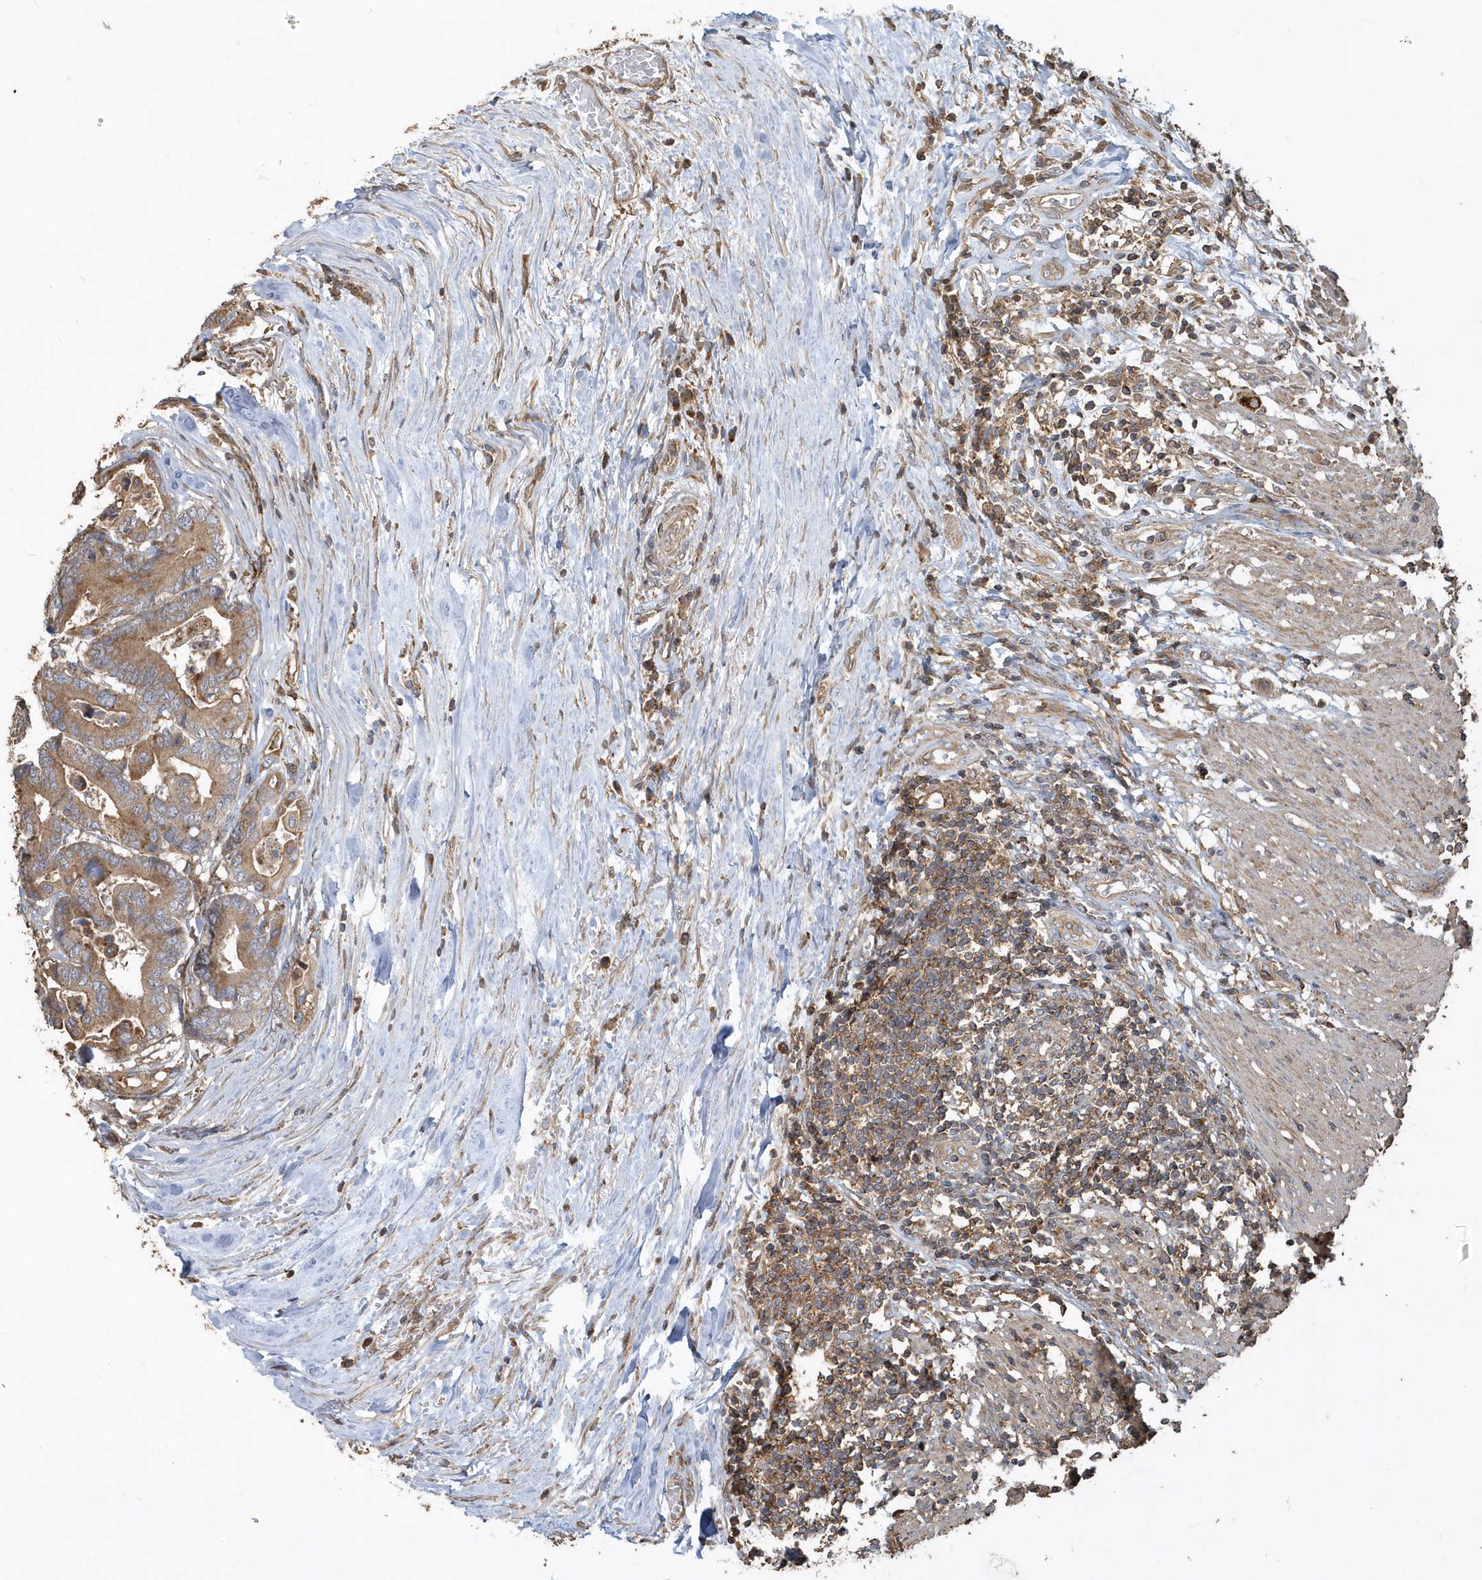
{"staining": {"intensity": "moderate", "quantity": ">75%", "location": "cytoplasmic/membranous"}, "tissue": "colorectal cancer", "cell_type": "Tumor cells", "image_type": "cancer", "snomed": [{"axis": "morphology", "description": "Normal tissue, NOS"}, {"axis": "morphology", "description": "Adenocarcinoma, NOS"}, {"axis": "topography", "description": "Colon"}], "caption": "IHC of adenocarcinoma (colorectal) shows medium levels of moderate cytoplasmic/membranous positivity in about >75% of tumor cells.", "gene": "TRAIP", "patient": {"sex": "male", "age": 82}}